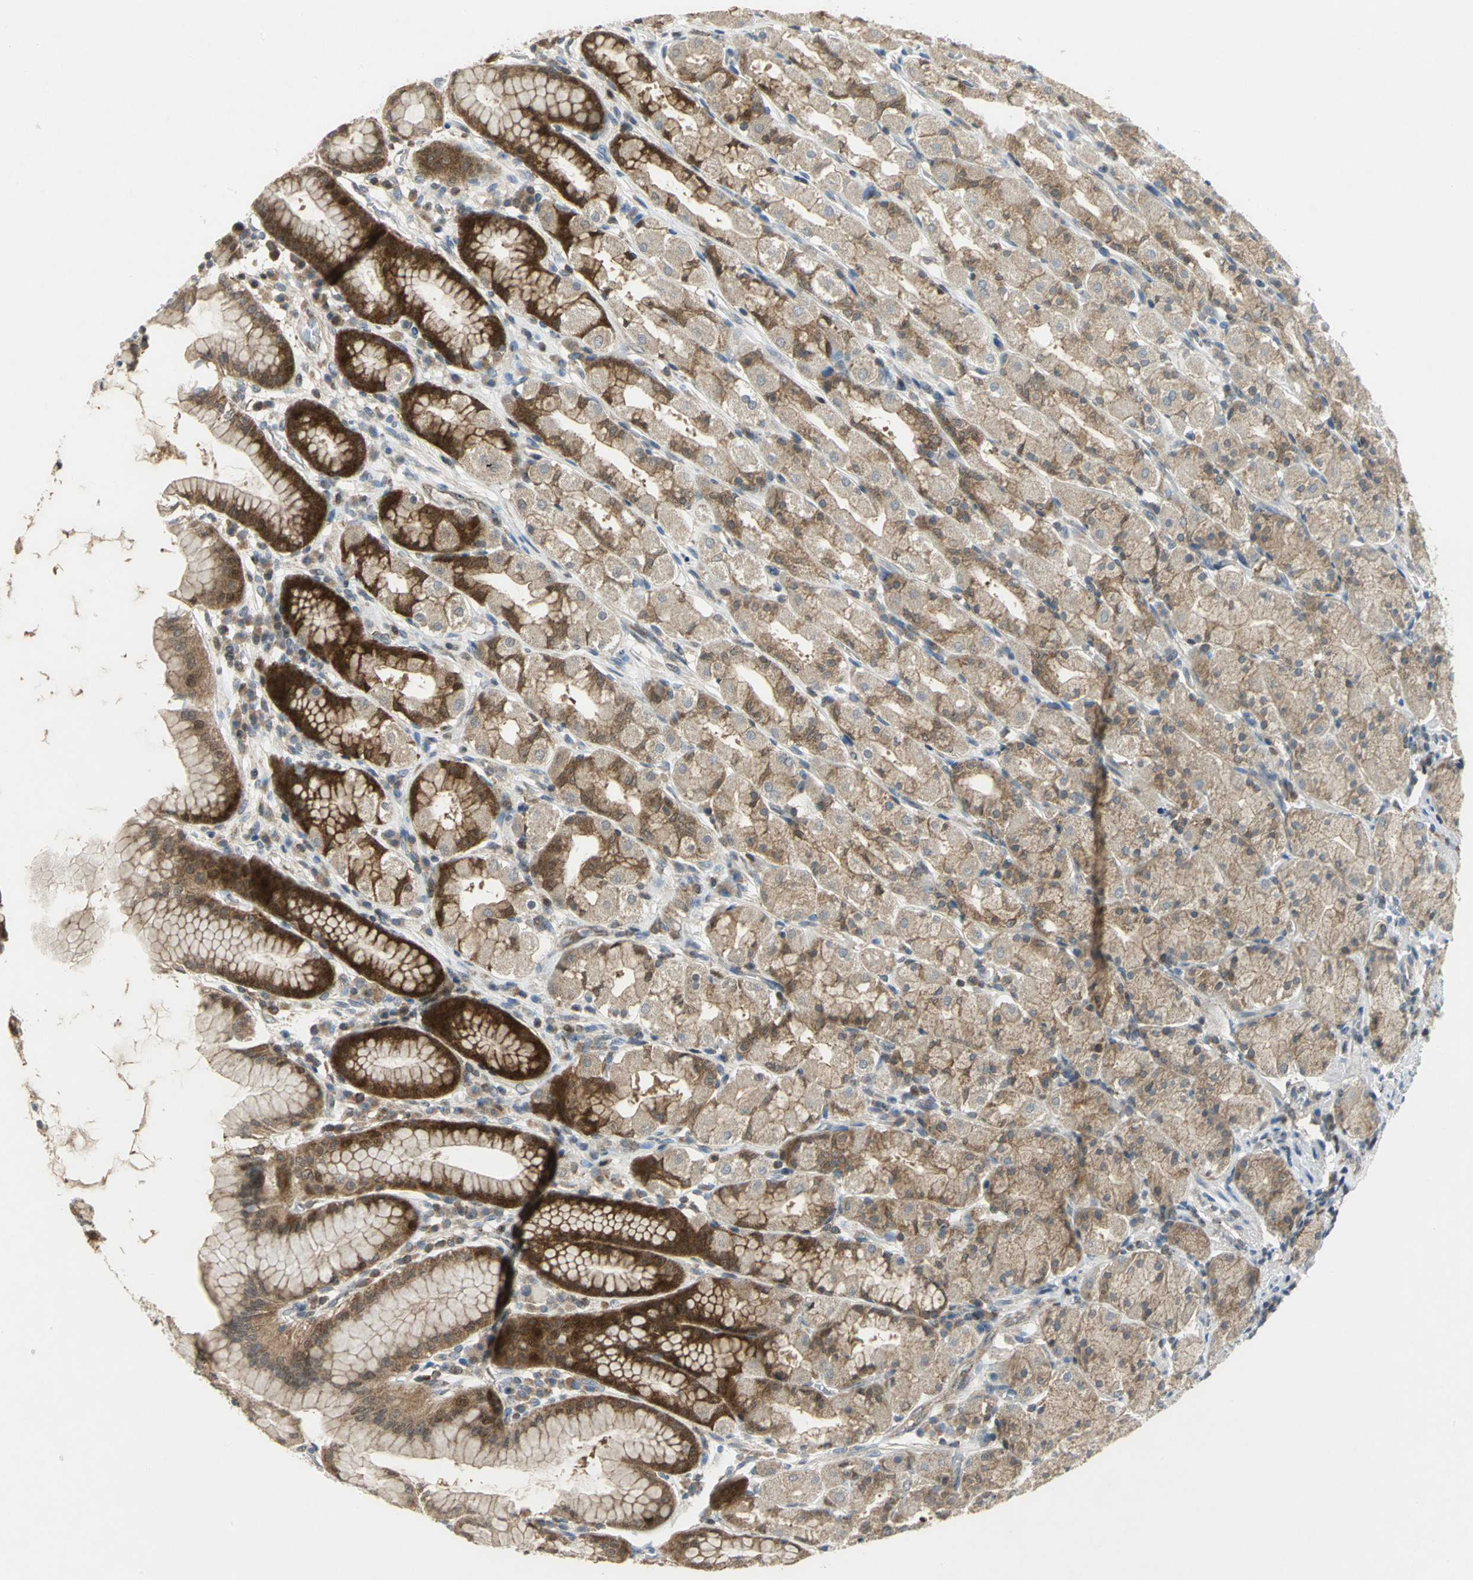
{"staining": {"intensity": "strong", "quantity": ">75%", "location": "cytoplasmic/membranous"}, "tissue": "stomach", "cell_type": "Glandular cells", "image_type": "normal", "snomed": [{"axis": "morphology", "description": "Normal tissue, NOS"}, {"axis": "topography", "description": "Stomach, upper"}], "caption": "Protein expression analysis of unremarkable stomach exhibits strong cytoplasmic/membranous expression in about >75% of glandular cells.", "gene": "PPIA", "patient": {"sex": "male", "age": 68}}